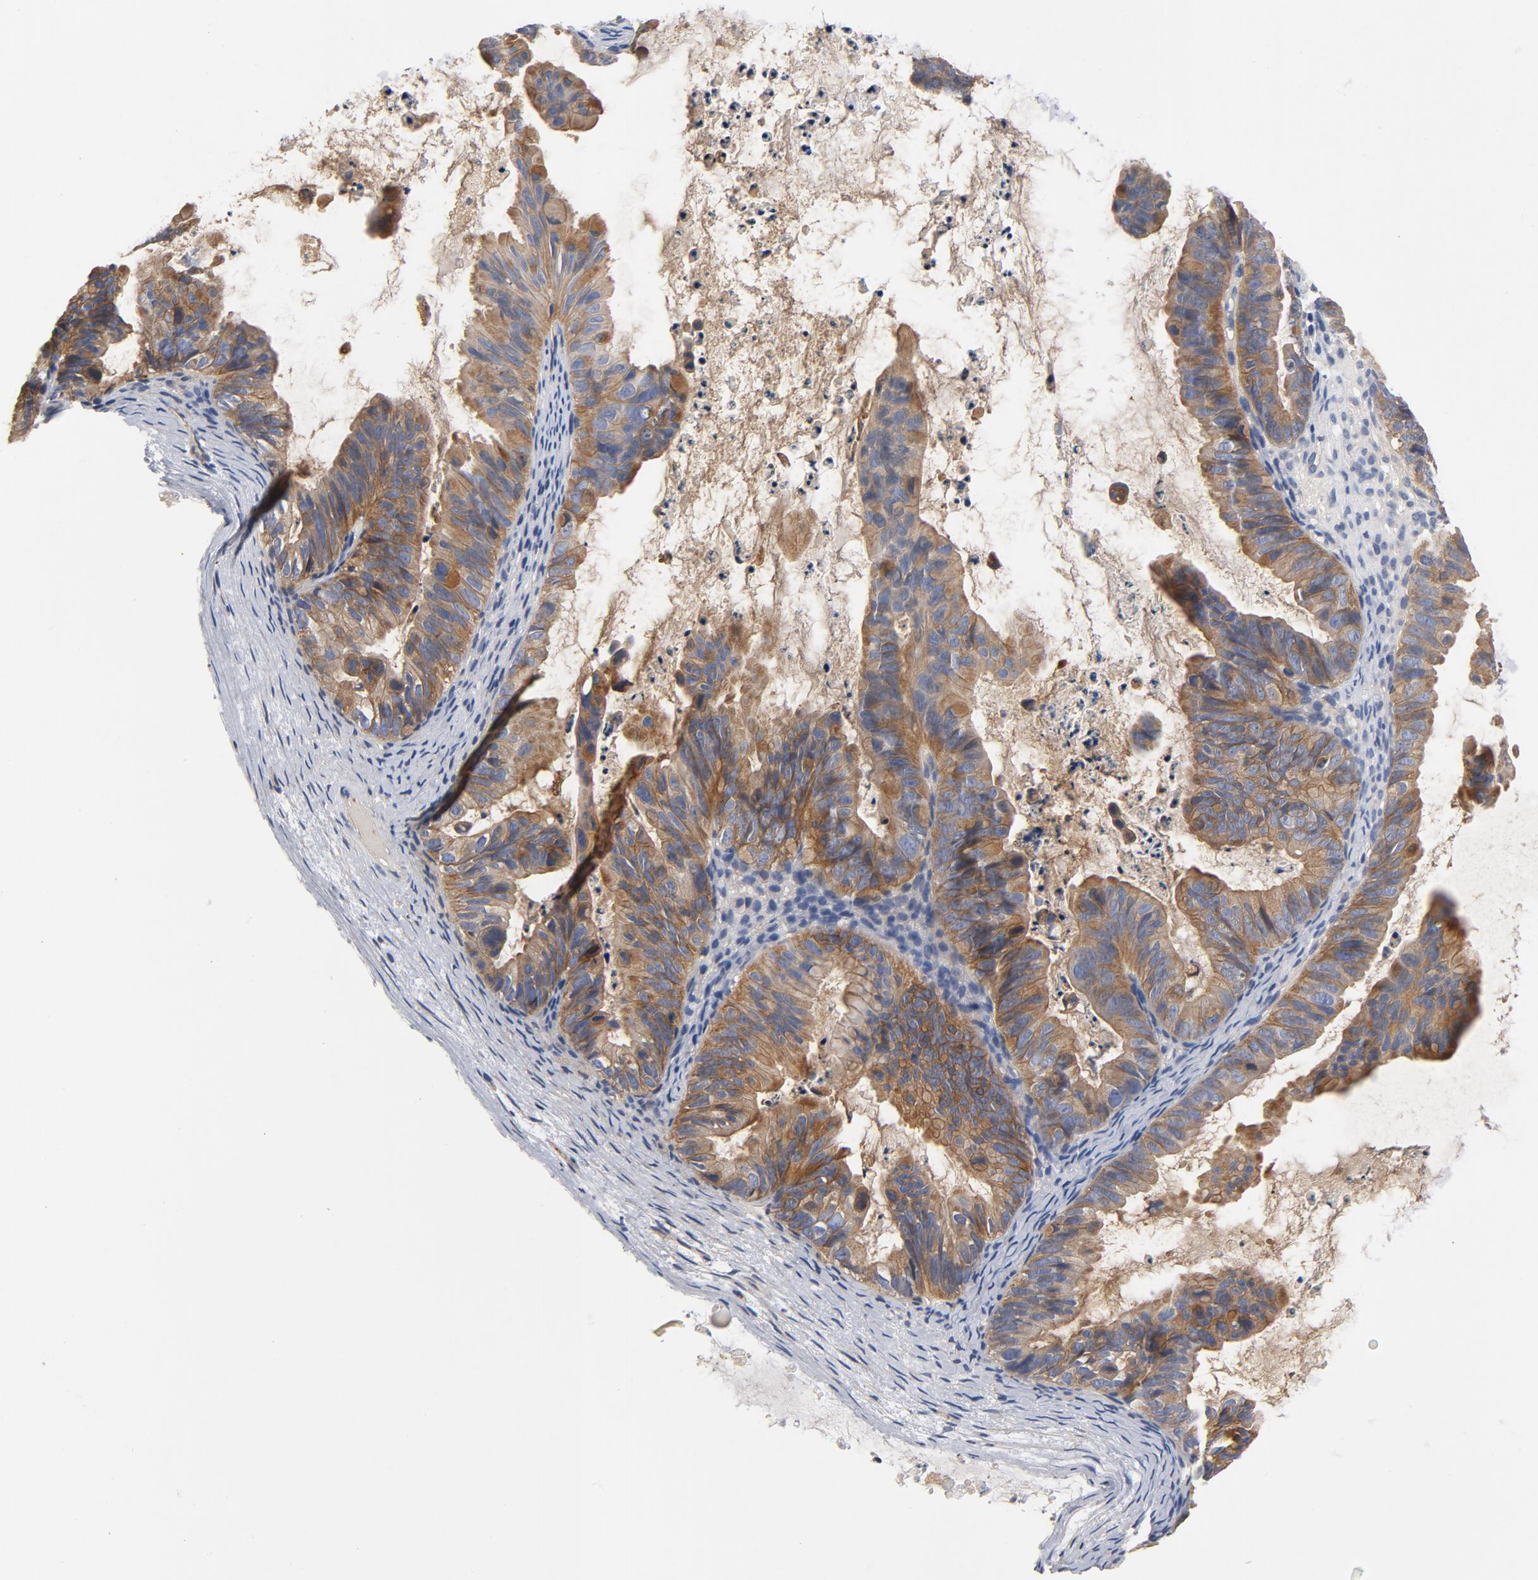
{"staining": {"intensity": "moderate", "quantity": ">75%", "location": "cytoplasmic/membranous"}, "tissue": "ovarian cancer", "cell_type": "Tumor cells", "image_type": "cancer", "snomed": [{"axis": "morphology", "description": "Cystadenocarcinoma, mucinous, NOS"}, {"axis": "topography", "description": "Ovary"}], "caption": "IHC image of neoplastic tissue: ovarian cancer stained using immunohistochemistry (IHC) shows medium levels of moderate protein expression localized specifically in the cytoplasmic/membranous of tumor cells, appearing as a cytoplasmic/membranous brown color.", "gene": "SRC", "patient": {"sex": "female", "age": 36}}